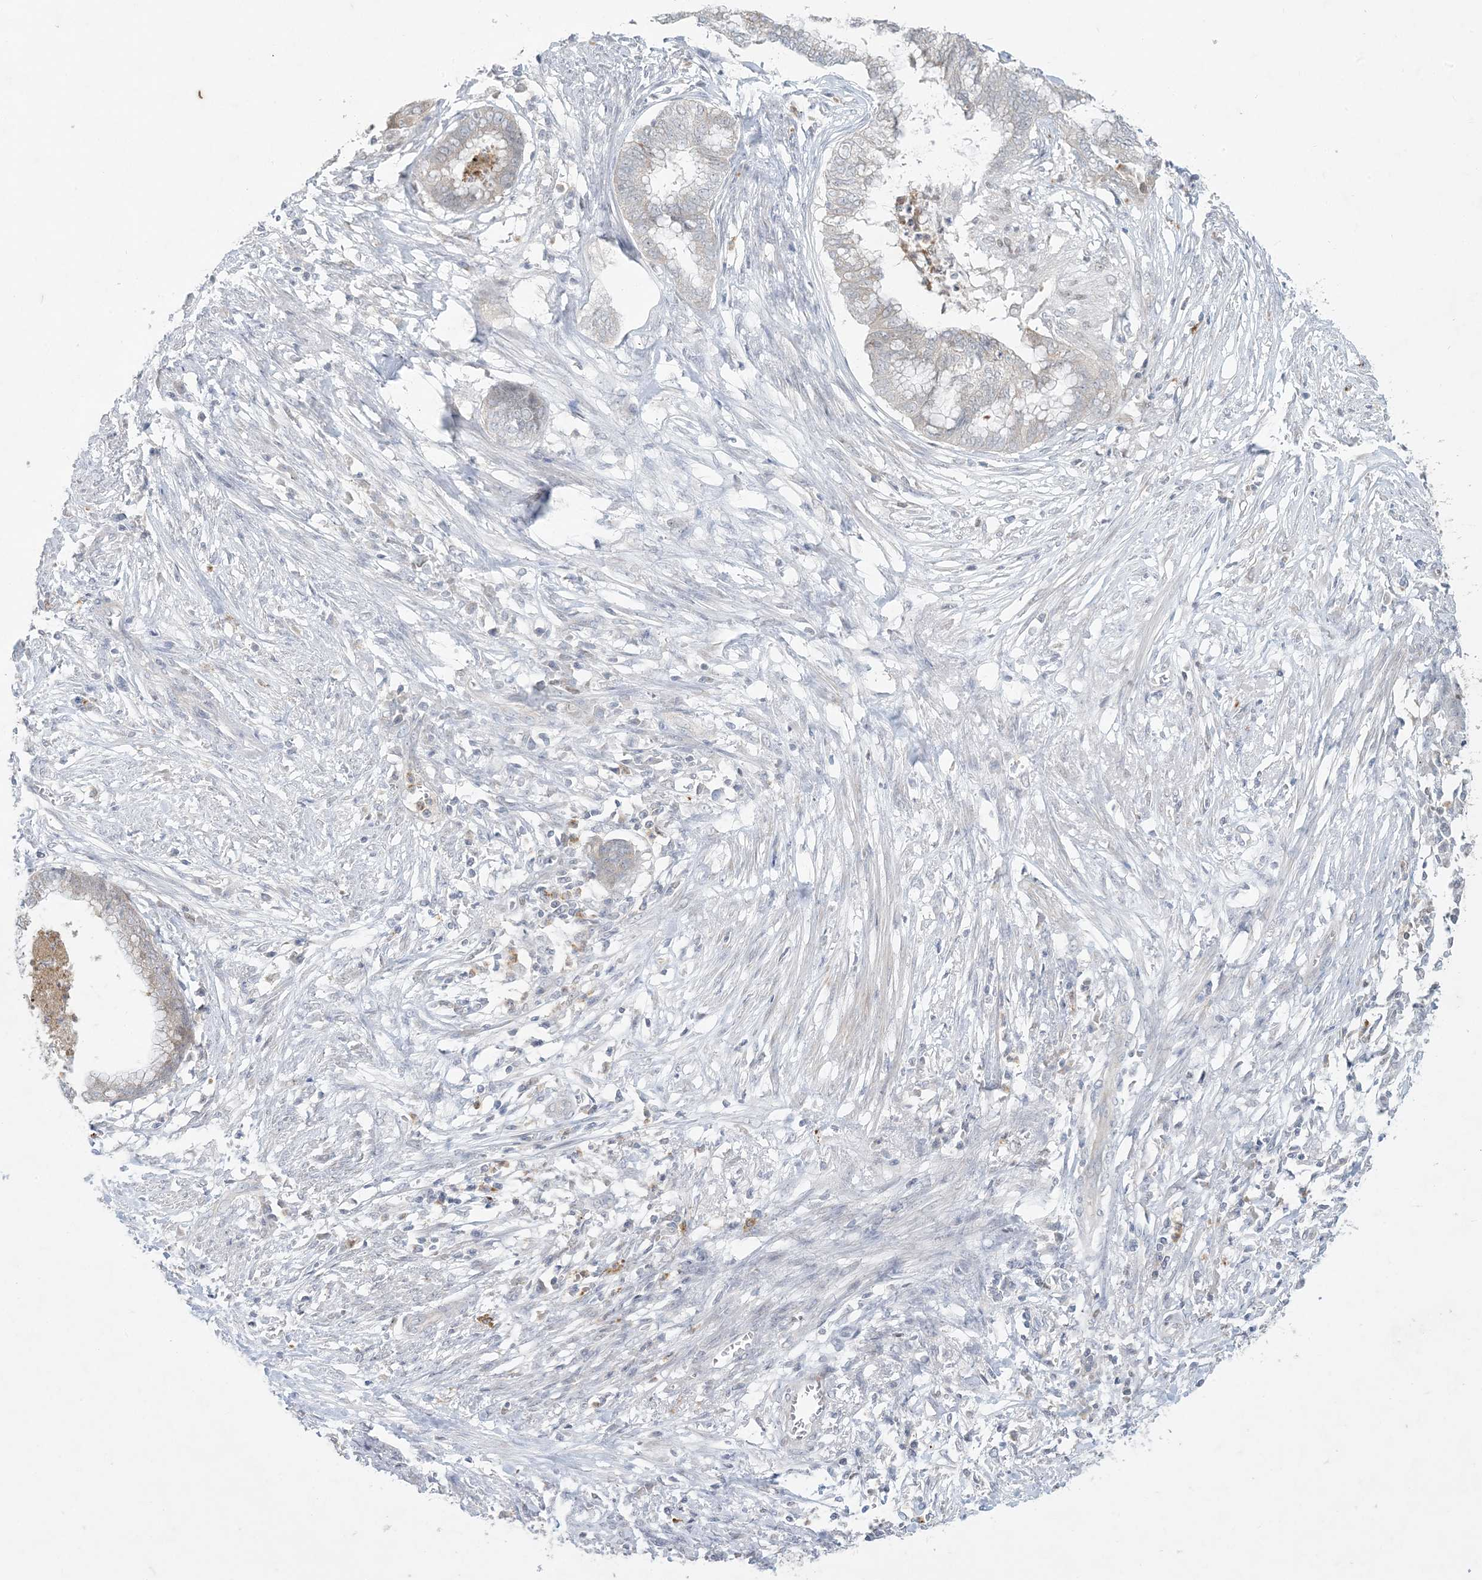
{"staining": {"intensity": "negative", "quantity": "none", "location": "none"}, "tissue": "endometrial cancer", "cell_type": "Tumor cells", "image_type": "cancer", "snomed": [{"axis": "morphology", "description": "Necrosis, NOS"}, {"axis": "morphology", "description": "Adenocarcinoma, NOS"}, {"axis": "topography", "description": "Endometrium"}], "caption": "This is a histopathology image of IHC staining of endometrial adenocarcinoma, which shows no positivity in tumor cells.", "gene": "KIF3A", "patient": {"sex": "female", "age": 79}}